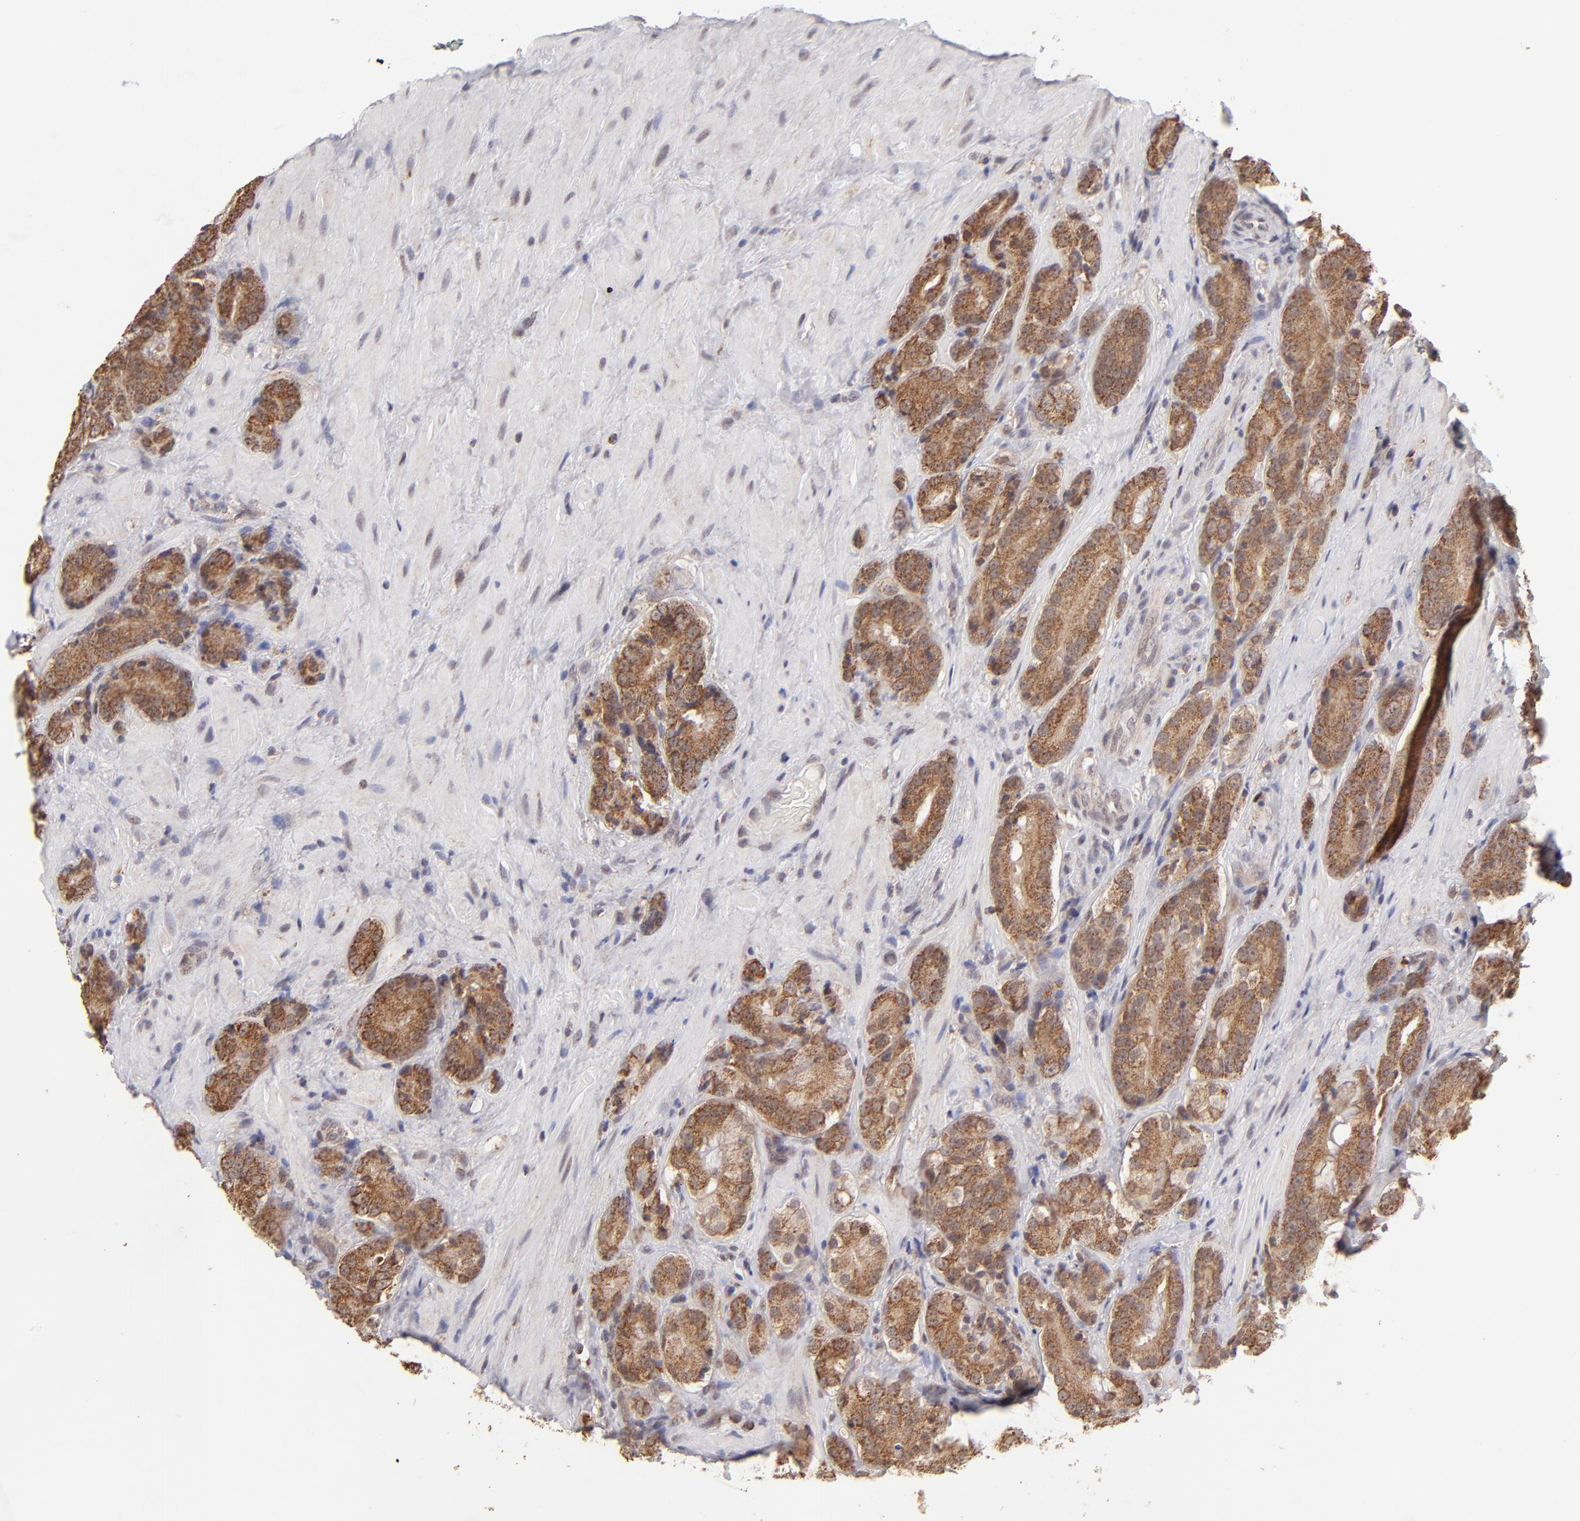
{"staining": {"intensity": "moderate", "quantity": ">75%", "location": "cytoplasmic/membranous"}, "tissue": "prostate cancer", "cell_type": "Tumor cells", "image_type": "cancer", "snomed": [{"axis": "morphology", "description": "Adenocarcinoma, High grade"}, {"axis": "topography", "description": "Prostate"}], "caption": "The histopathology image demonstrates immunohistochemical staining of prostate cancer (high-grade adenocarcinoma). There is moderate cytoplasmic/membranous expression is present in approximately >75% of tumor cells.", "gene": "SLC15A1", "patient": {"sex": "male", "age": 70}}